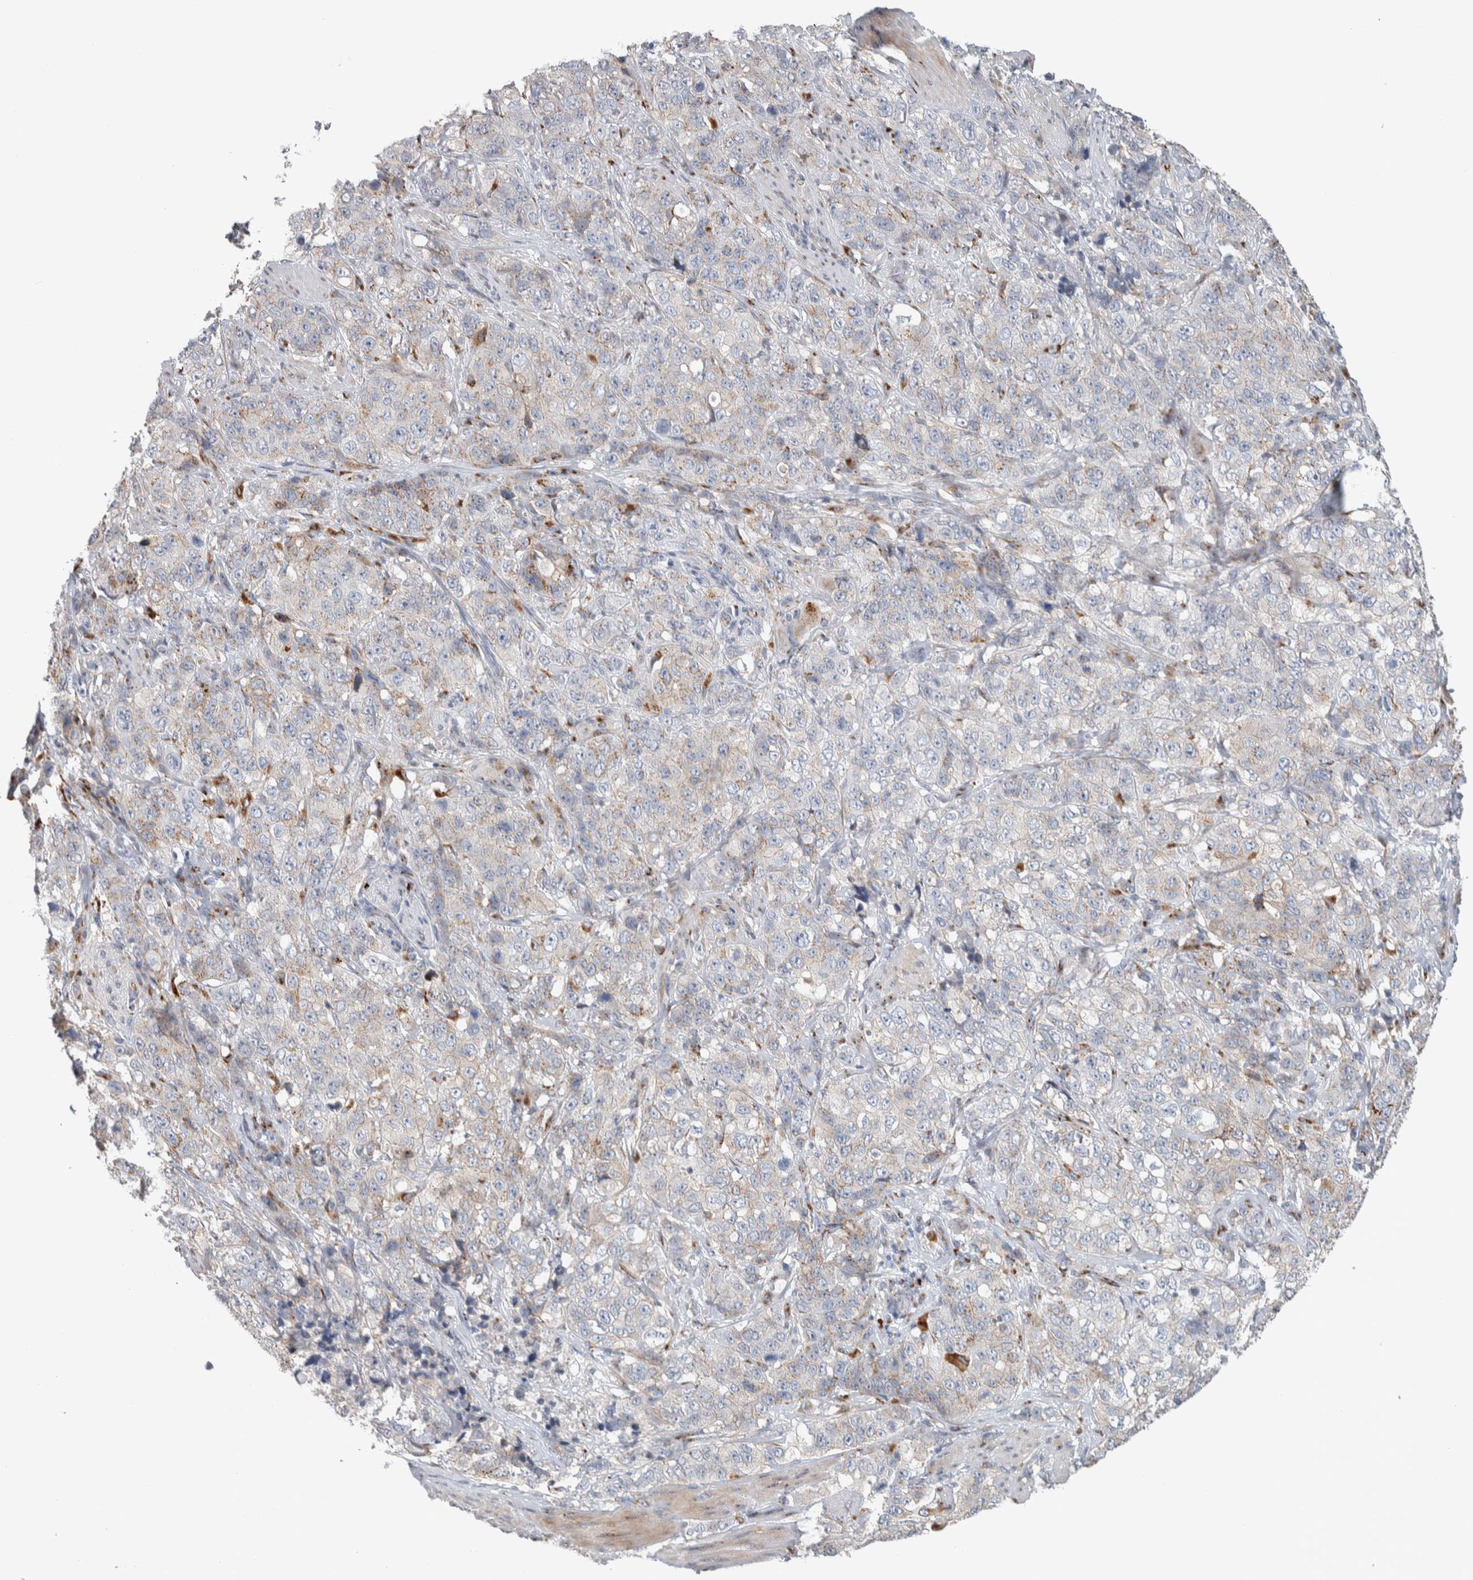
{"staining": {"intensity": "weak", "quantity": "<25%", "location": "cytoplasmic/membranous"}, "tissue": "stomach cancer", "cell_type": "Tumor cells", "image_type": "cancer", "snomed": [{"axis": "morphology", "description": "Adenocarcinoma, NOS"}, {"axis": "topography", "description": "Stomach"}], "caption": "IHC image of neoplastic tissue: adenocarcinoma (stomach) stained with DAB (3,3'-diaminobenzidine) exhibits no significant protein positivity in tumor cells.", "gene": "SLC38A10", "patient": {"sex": "male", "age": 48}}